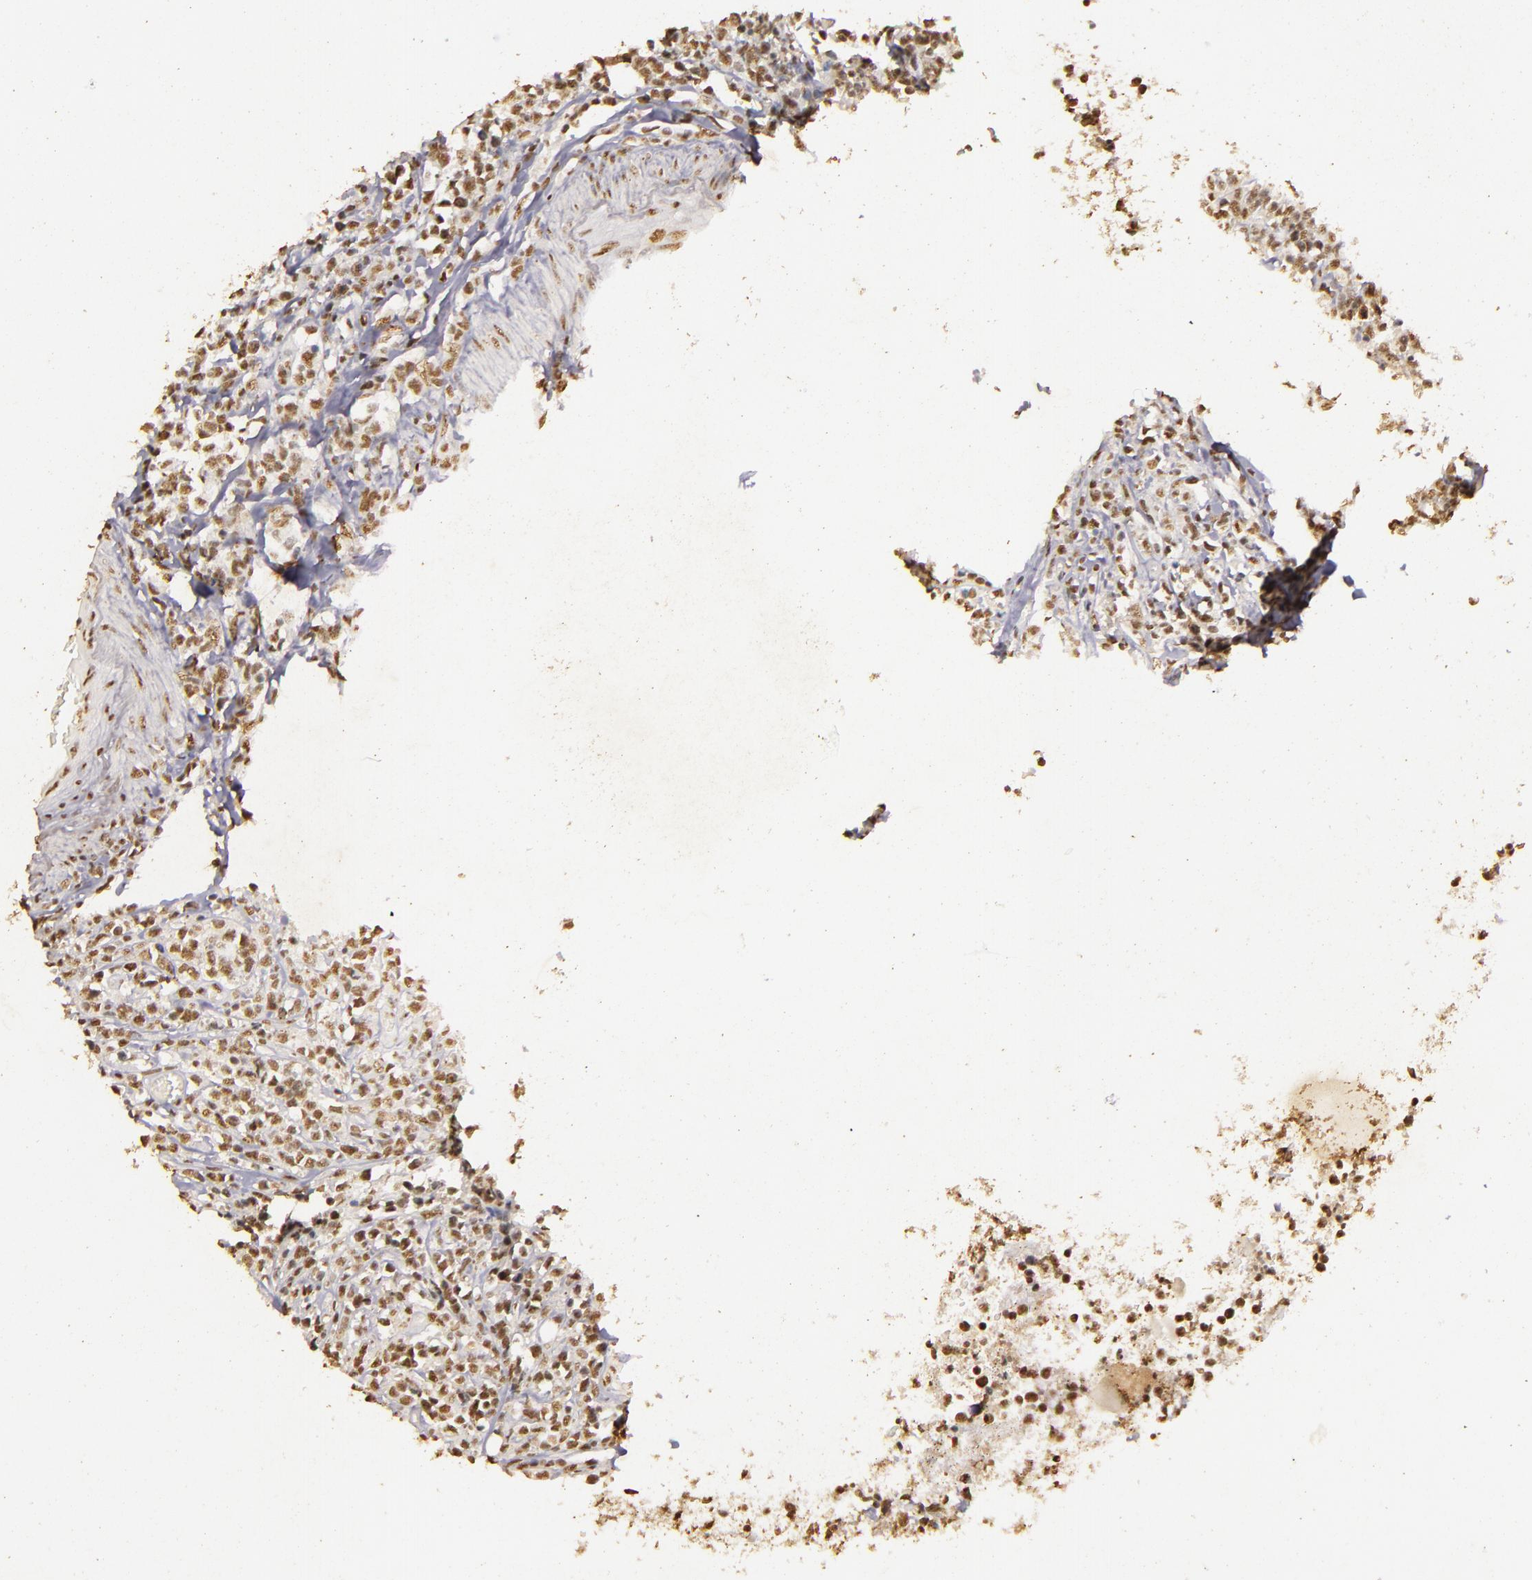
{"staining": {"intensity": "weak", "quantity": ">75%", "location": "nuclear"}, "tissue": "lymphoma", "cell_type": "Tumor cells", "image_type": "cancer", "snomed": [{"axis": "morphology", "description": "Malignant lymphoma, non-Hodgkin's type, High grade"}, {"axis": "topography", "description": "Colon"}], "caption": "Protein expression analysis of human lymphoma reveals weak nuclear positivity in approximately >75% of tumor cells.", "gene": "CBX3", "patient": {"sex": "male", "age": 82}}